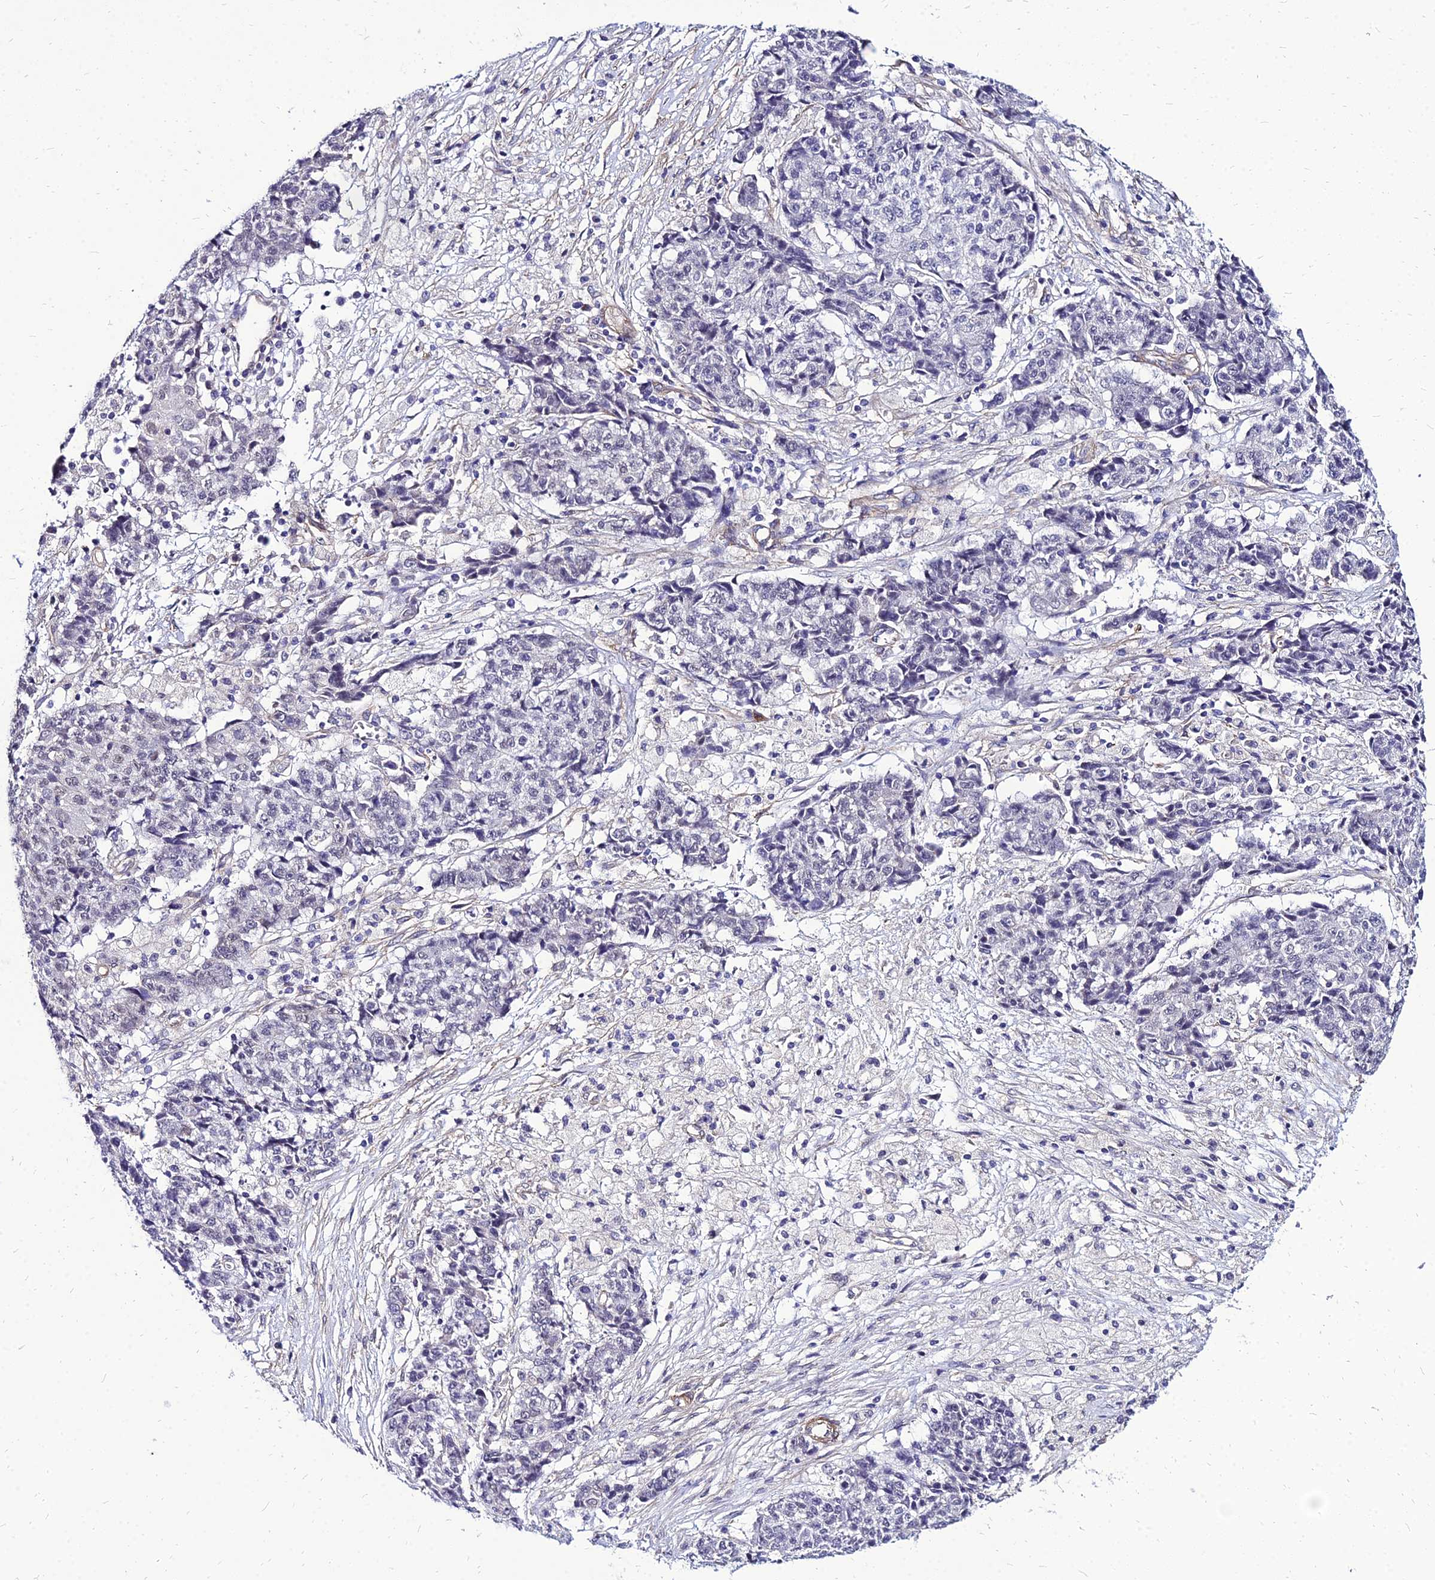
{"staining": {"intensity": "negative", "quantity": "none", "location": "none"}, "tissue": "ovarian cancer", "cell_type": "Tumor cells", "image_type": "cancer", "snomed": [{"axis": "morphology", "description": "Carcinoma, endometroid"}, {"axis": "topography", "description": "Ovary"}], "caption": "An immunohistochemistry (IHC) histopathology image of ovarian cancer (endometroid carcinoma) is shown. There is no staining in tumor cells of ovarian cancer (endometroid carcinoma). The staining was performed using DAB (3,3'-diaminobenzidine) to visualize the protein expression in brown, while the nuclei were stained in blue with hematoxylin (Magnification: 20x).", "gene": "YEATS2", "patient": {"sex": "female", "age": 42}}